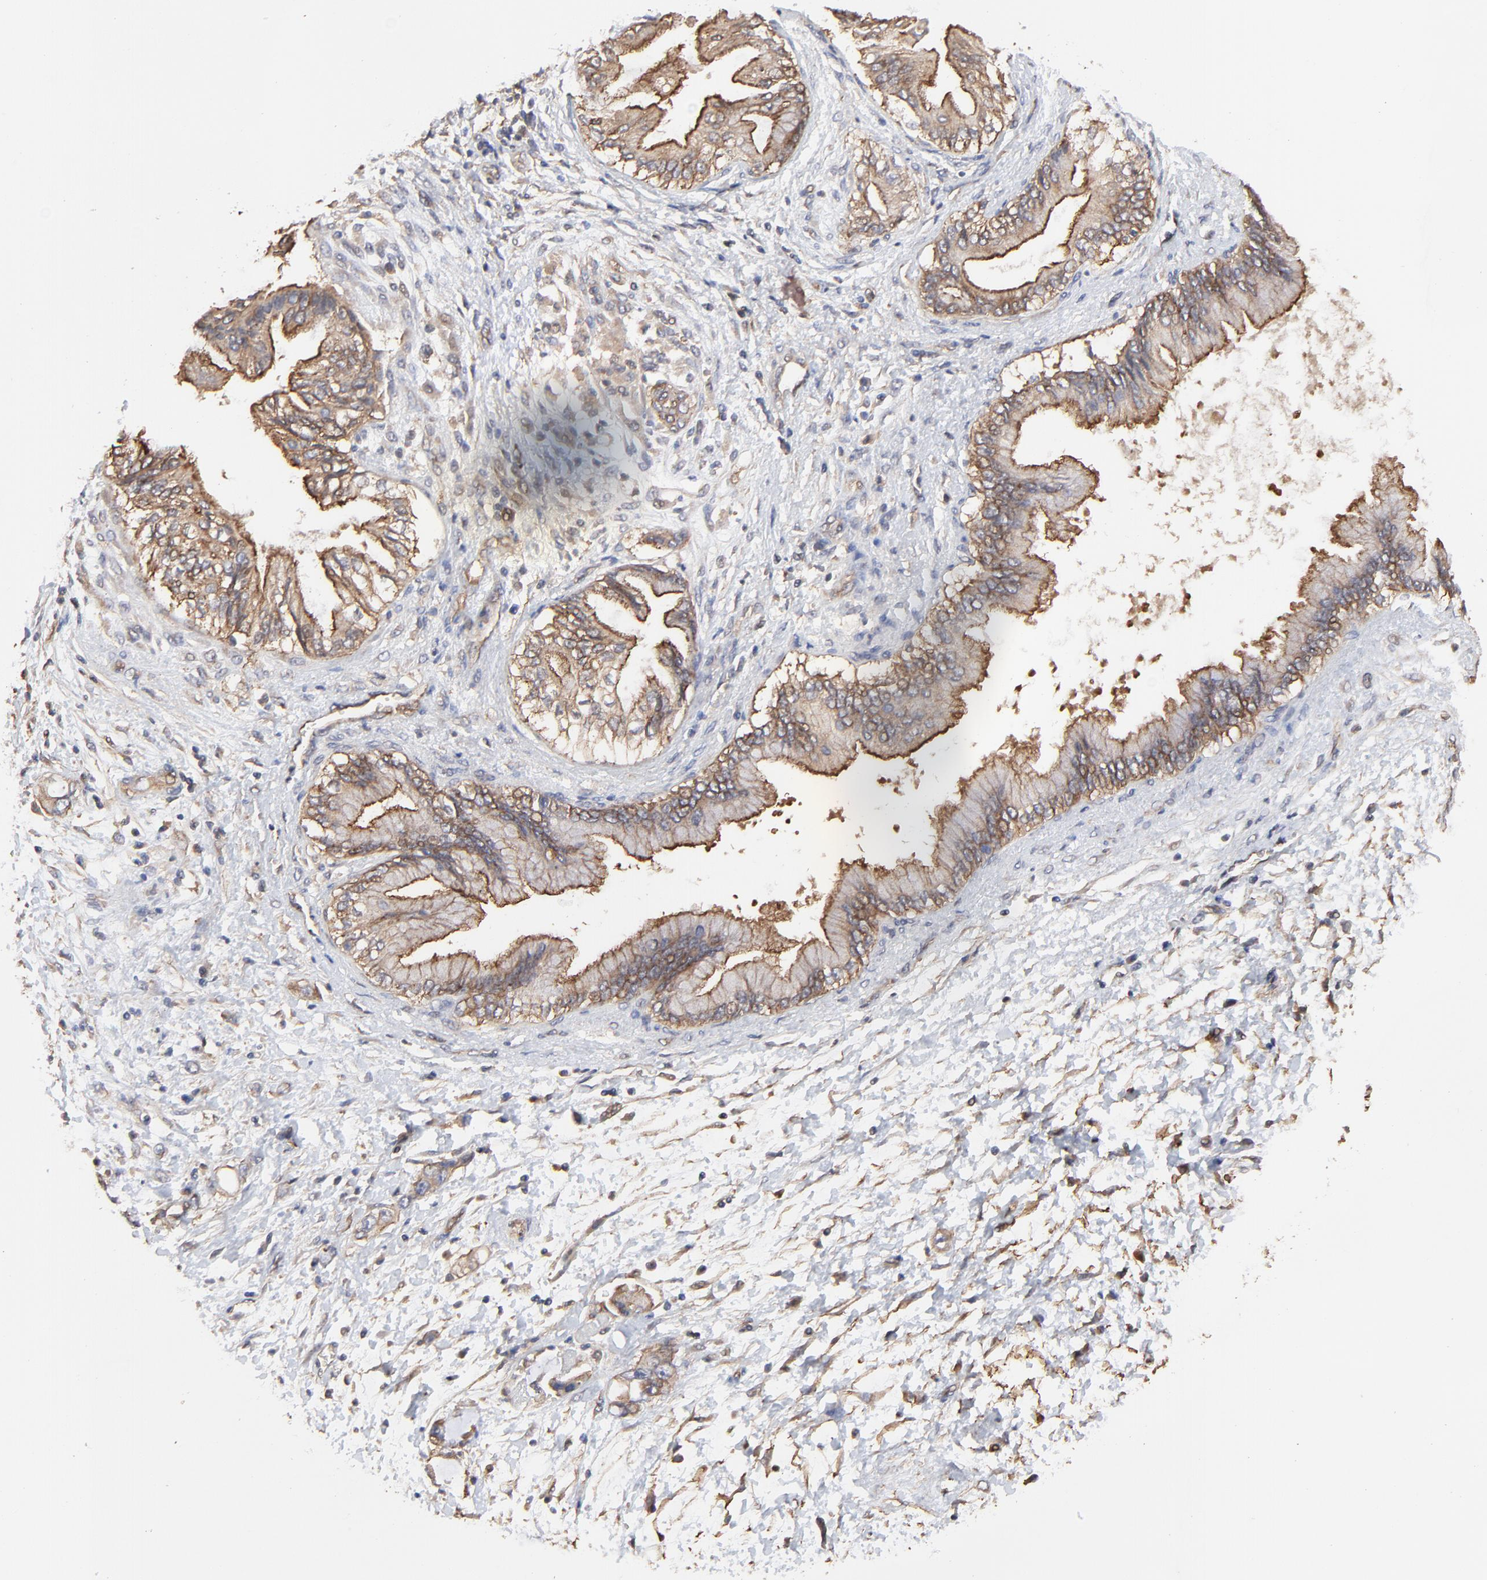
{"staining": {"intensity": "moderate", "quantity": "25%-75%", "location": "cytoplasmic/membranous"}, "tissue": "pancreatic cancer", "cell_type": "Tumor cells", "image_type": "cancer", "snomed": [{"axis": "morphology", "description": "Adenocarcinoma, NOS"}, {"axis": "topography", "description": "Pancreas"}], "caption": "Protein expression analysis of adenocarcinoma (pancreatic) reveals moderate cytoplasmic/membranous positivity in about 25%-75% of tumor cells.", "gene": "ARMT1", "patient": {"sex": "female", "age": 70}}